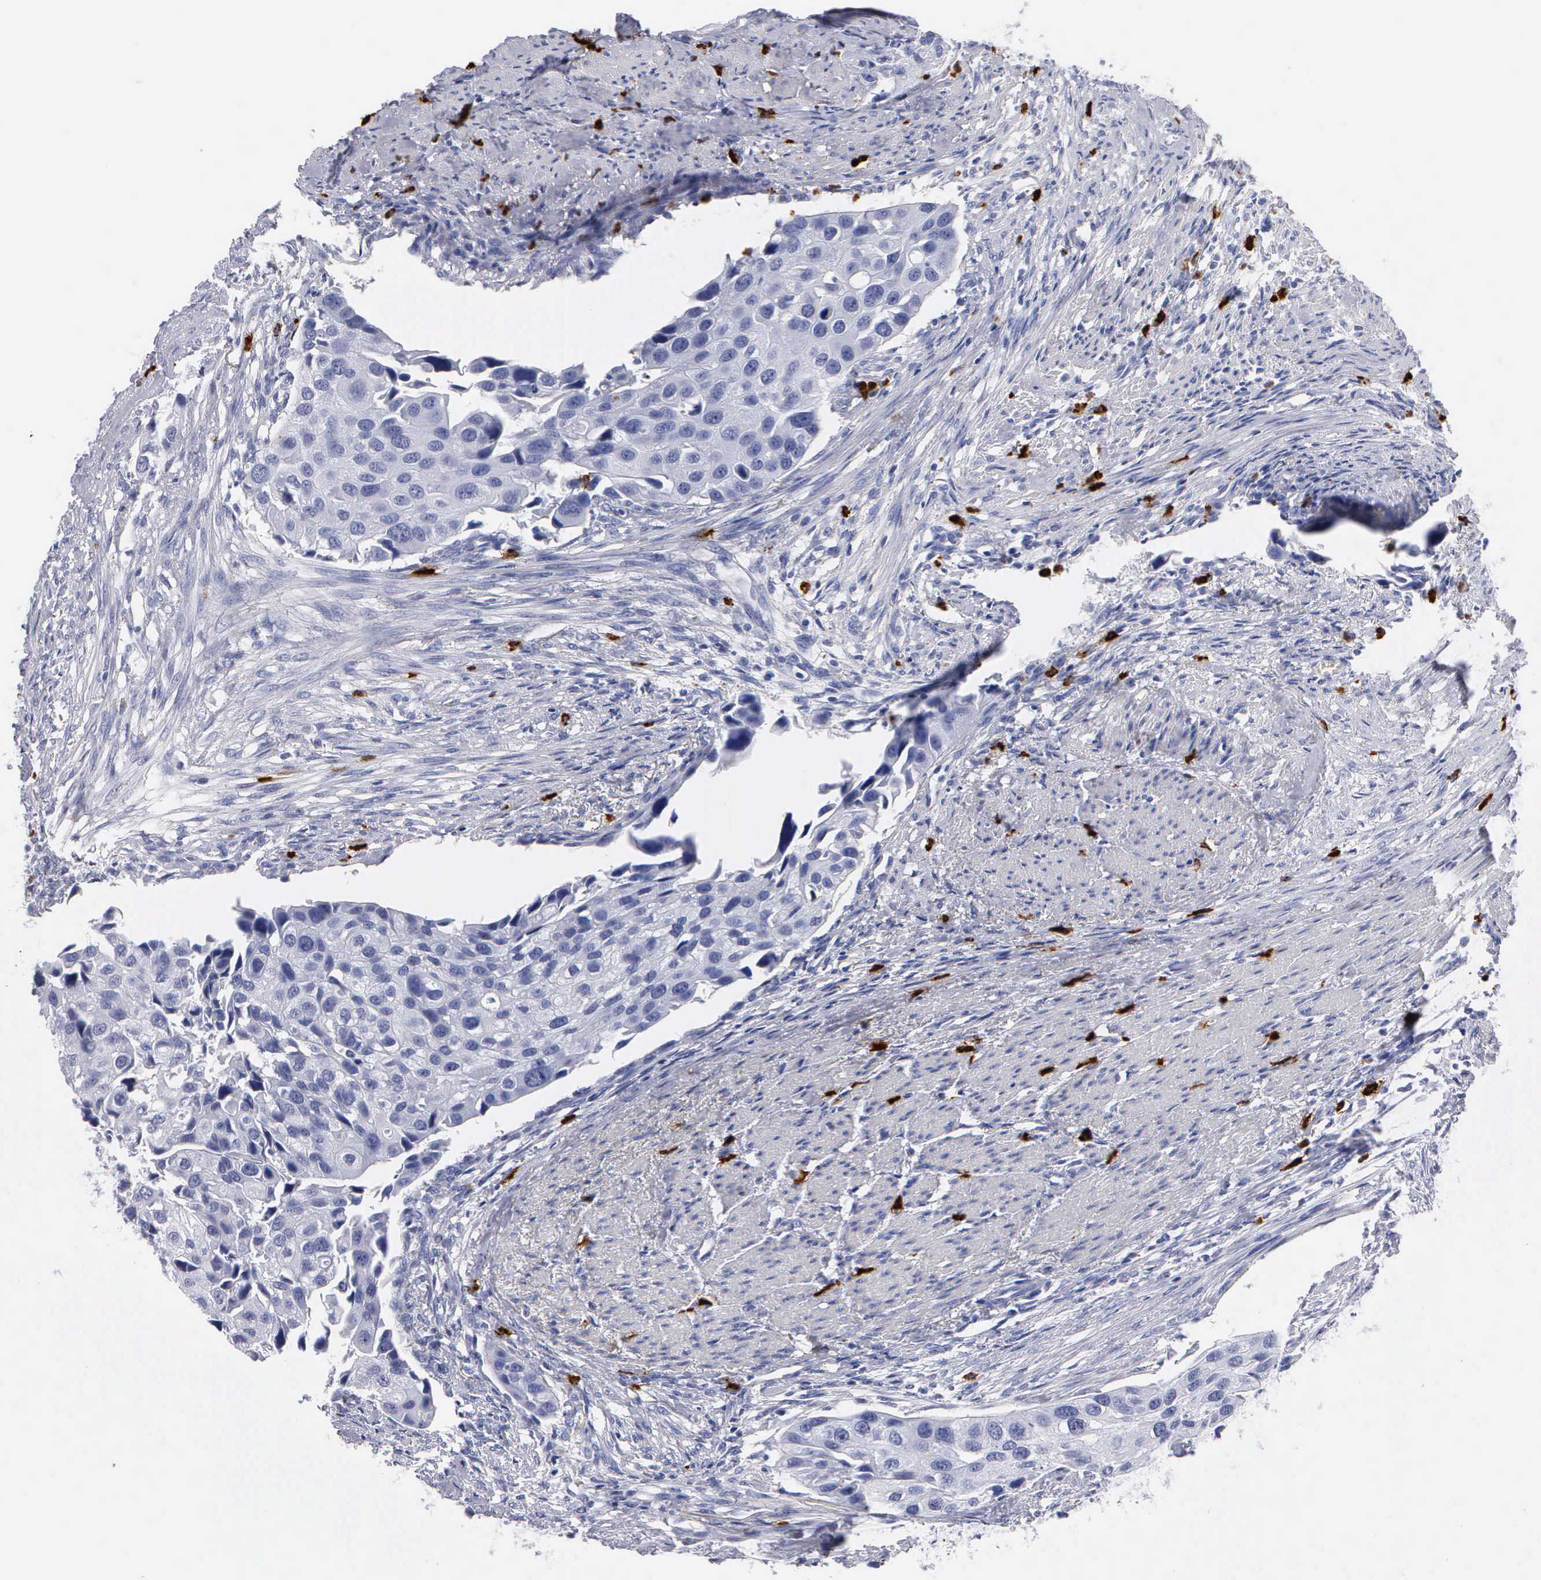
{"staining": {"intensity": "negative", "quantity": "none", "location": "none"}, "tissue": "urothelial cancer", "cell_type": "Tumor cells", "image_type": "cancer", "snomed": [{"axis": "morphology", "description": "Urothelial carcinoma, High grade"}, {"axis": "topography", "description": "Urinary bladder"}], "caption": "Photomicrograph shows no protein staining in tumor cells of urothelial cancer tissue.", "gene": "CTSG", "patient": {"sex": "male", "age": 55}}